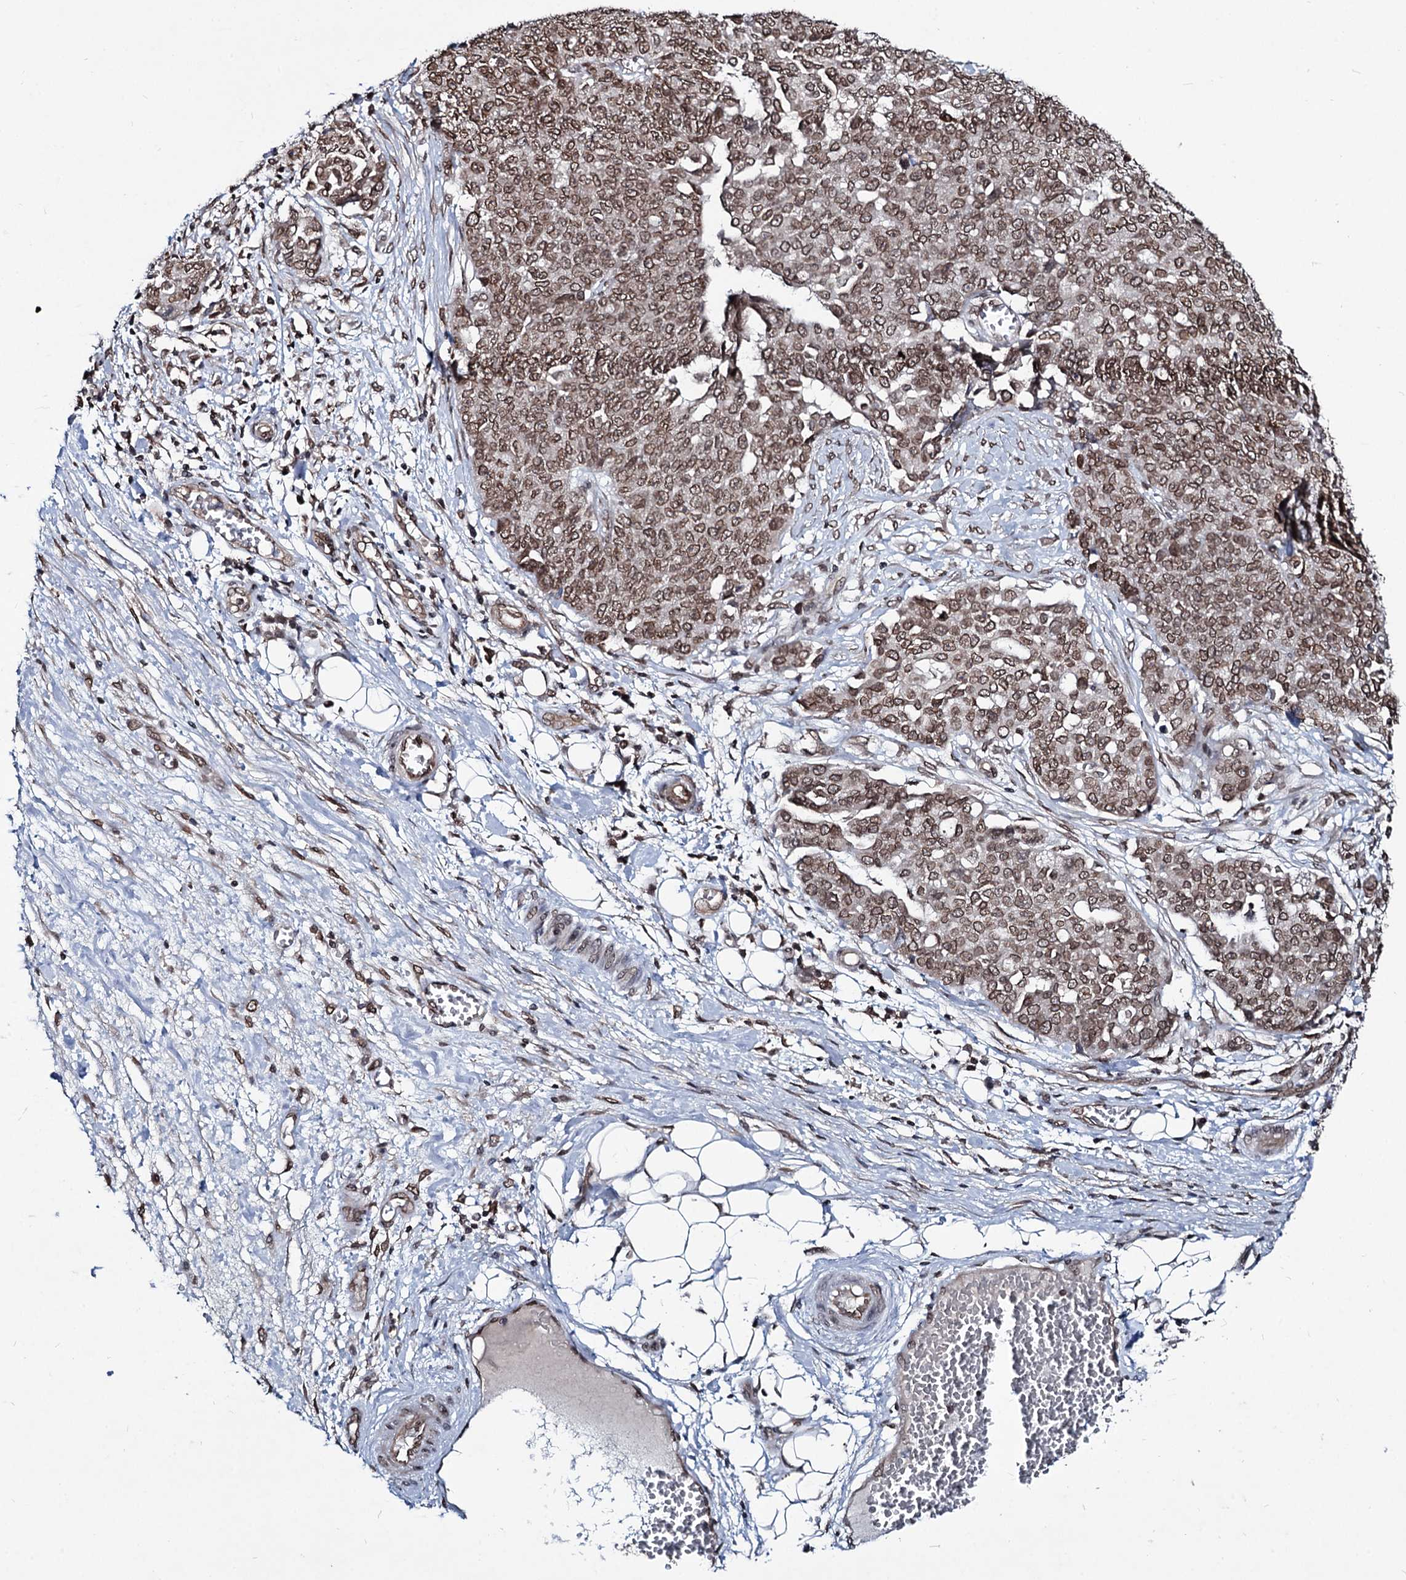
{"staining": {"intensity": "moderate", "quantity": ">75%", "location": "cytoplasmic/membranous,nuclear"}, "tissue": "ovarian cancer", "cell_type": "Tumor cells", "image_type": "cancer", "snomed": [{"axis": "morphology", "description": "Cystadenocarcinoma, serous, NOS"}, {"axis": "topography", "description": "Soft tissue"}, {"axis": "topography", "description": "Ovary"}], "caption": "DAB (3,3'-diaminobenzidine) immunohistochemical staining of serous cystadenocarcinoma (ovarian) reveals moderate cytoplasmic/membranous and nuclear protein staining in about >75% of tumor cells. (brown staining indicates protein expression, while blue staining denotes nuclei).", "gene": "RNF6", "patient": {"sex": "female", "age": 57}}